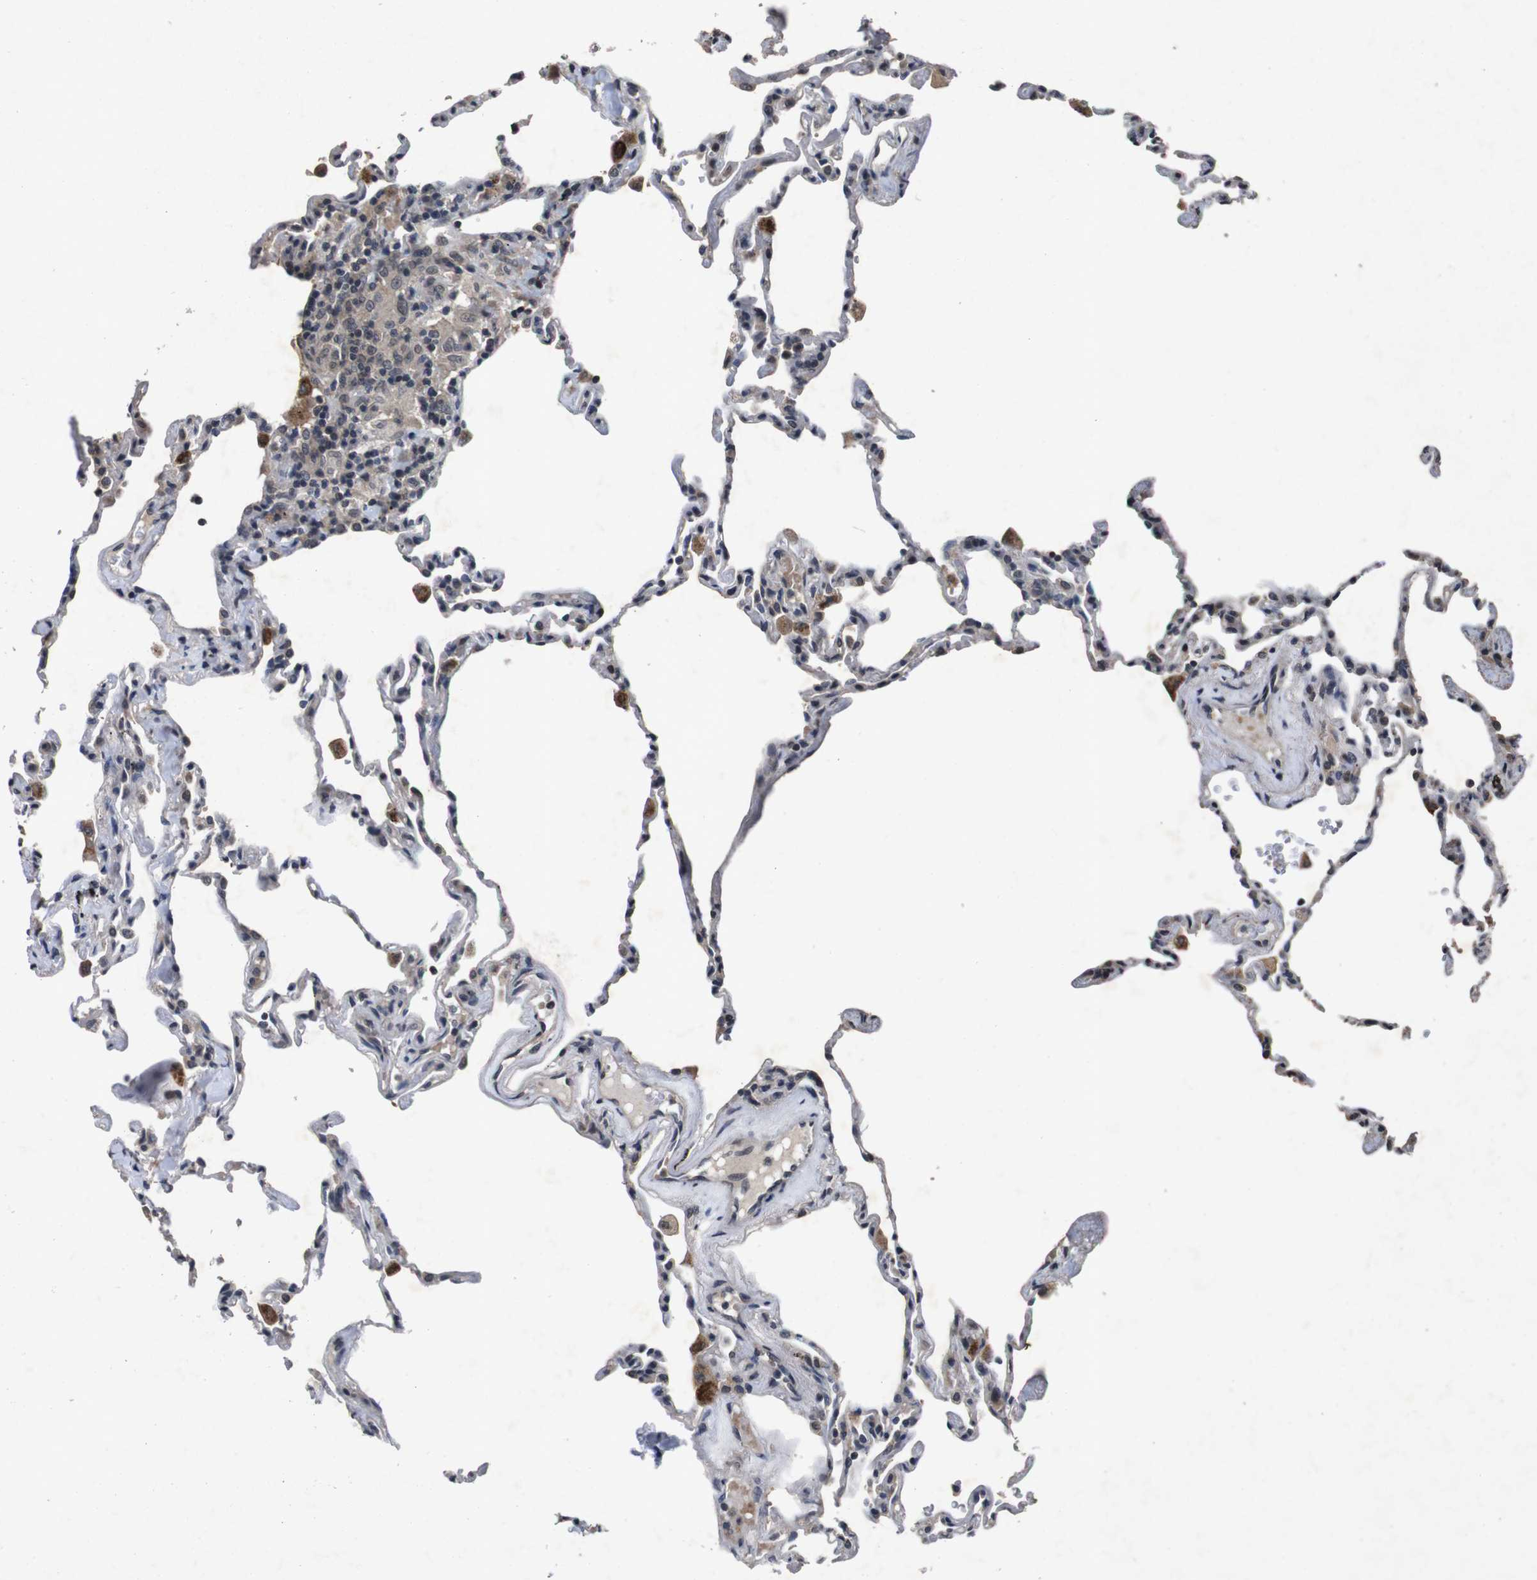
{"staining": {"intensity": "weak", "quantity": "25%-75%", "location": "cytoplasmic/membranous"}, "tissue": "lung", "cell_type": "Alveolar cells", "image_type": "normal", "snomed": [{"axis": "morphology", "description": "Normal tissue, NOS"}, {"axis": "topography", "description": "Lung"}], "caption": "Lung stained for a protein (brown) reveals weak cytoplasmic/membranous positive positivity in about 25%-75% of alveolar cells.", "gene": "AKT3", "patient": {"sex": "male", "age": 59}}